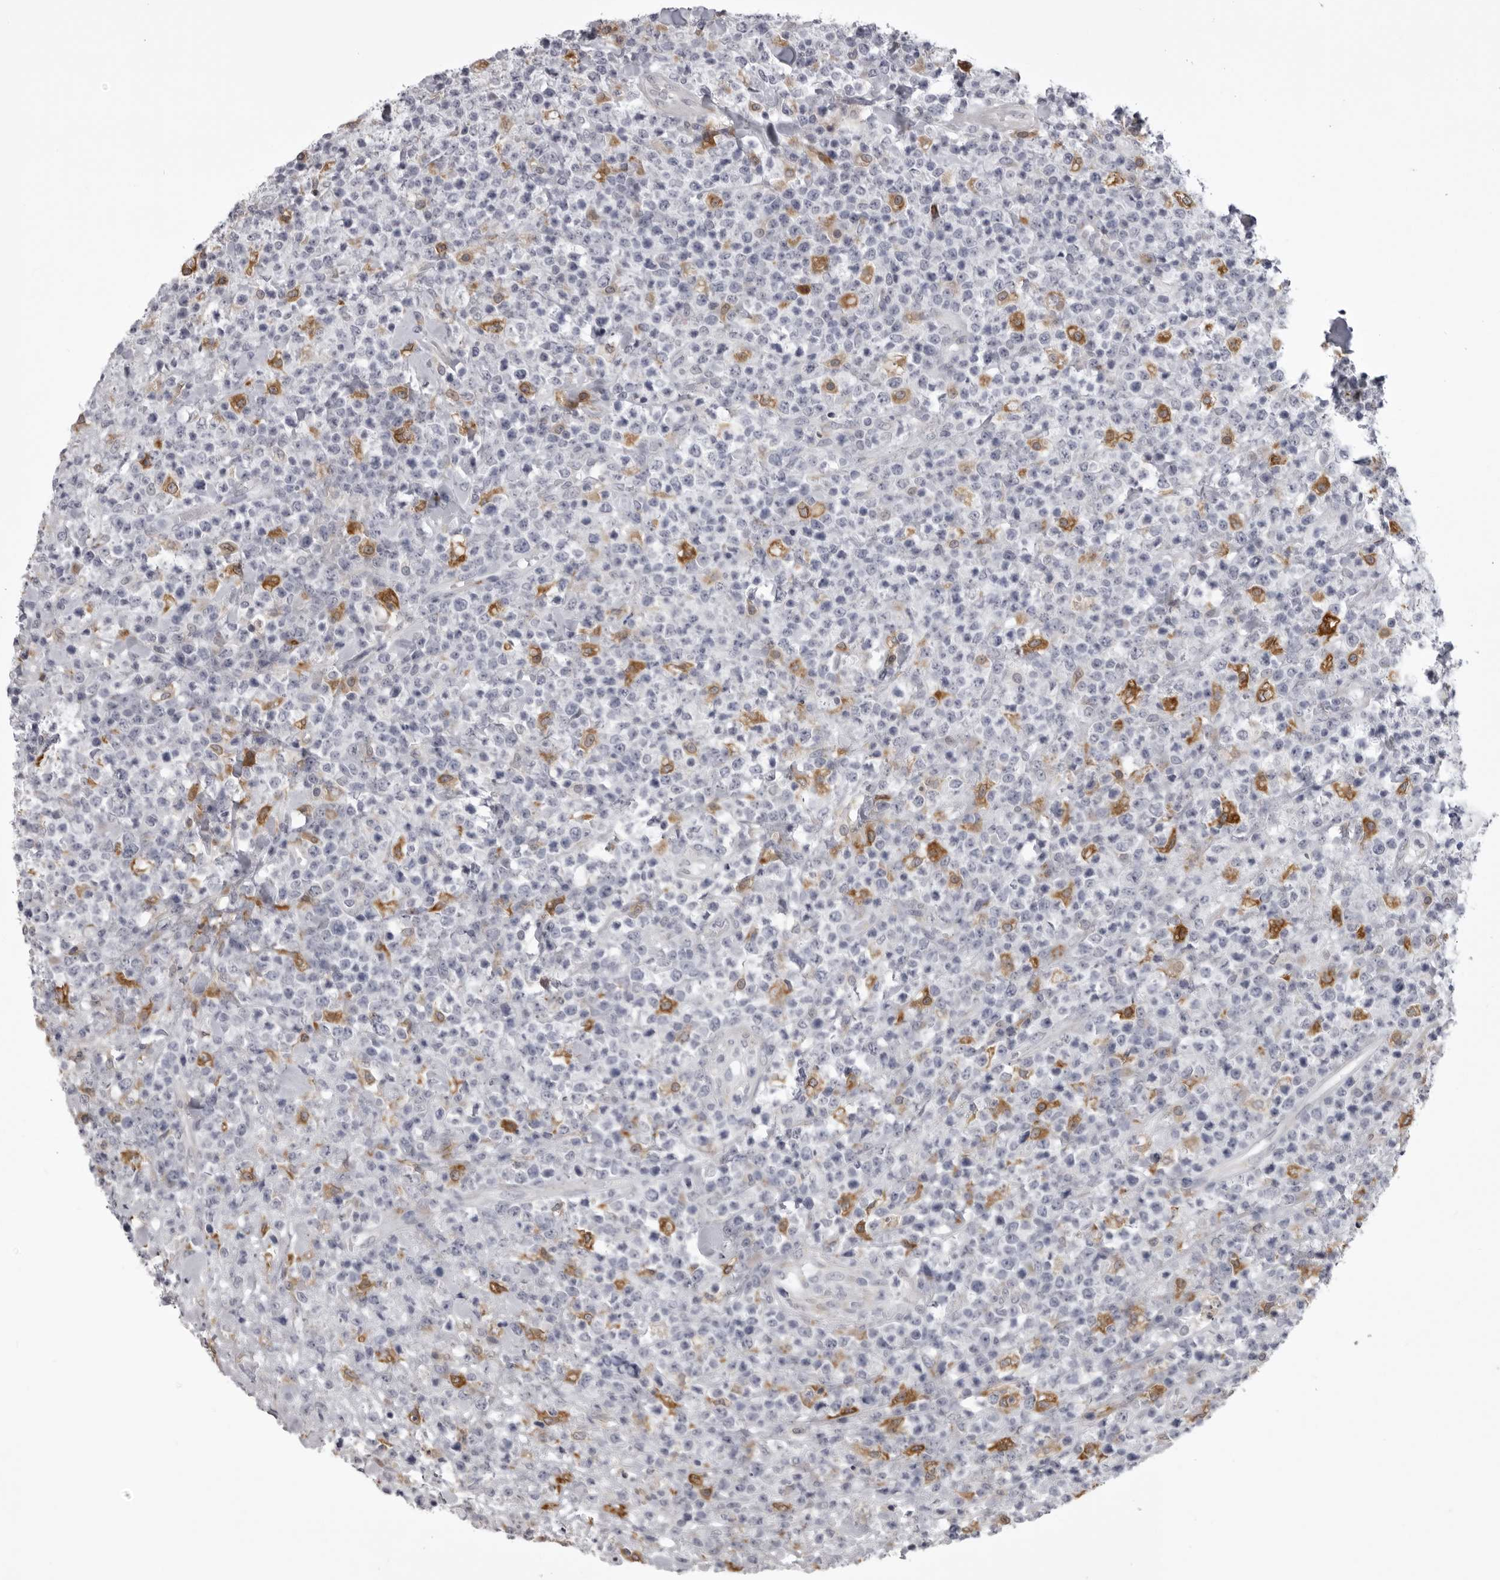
{"staining": {"intensity": "negative", "quantity": "none", "location": "none"}, "tissue": "lymphoma", "cell_type": "Tumor cells", "image_type": "cancer", "snomed": [{"axis": "morphology", "description": "Malignant lymphoma, non-Hodgkin's type, High grade"}, {"axis": "topography", "description": "Colon"}], "caption": "The photomicrograph demonstrates no staining of tumor cells in lymphoma.", "gene": "NCEH1", "patient": {"sex": "female", "age": 53}}